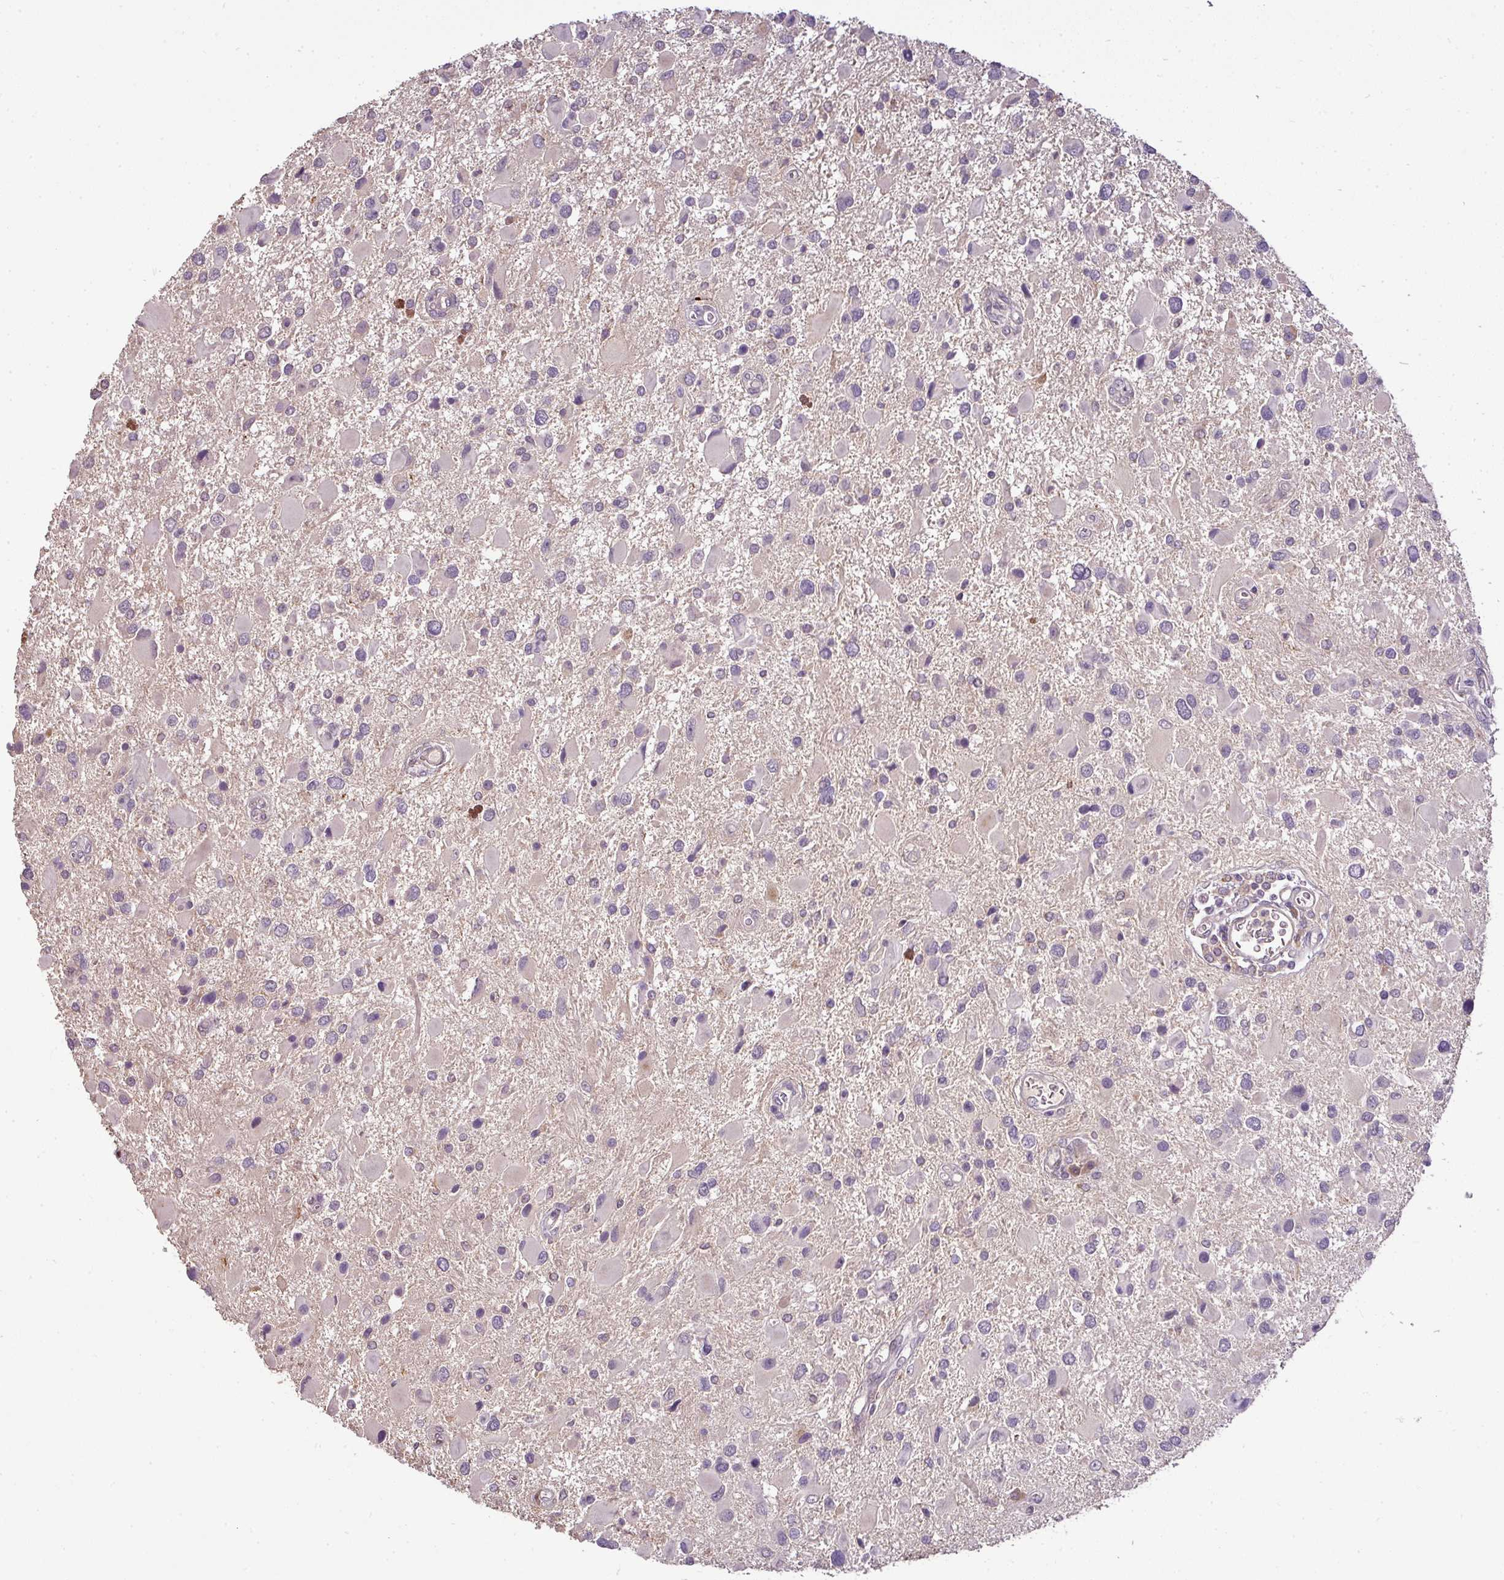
{"staining": {"intensity": "negative", "quantity": "none", "location": "none"}, "tissue": "glioma", "cell_type": "Tumor cells", "image_type": "cancer", "snomed": [{"axis": "morphology", "description": "Glioma, malignant, High grade"}, {"axis": "topography", "description": "Brain"}], "caption": "Immunohistochemistry (IHC) photomicrograph of human glioma stained for a protein (brown), which exhibits no positivity in tumor cells.", "gene": "SPCS3", "patient": {"sex": "male", "age": 53}}